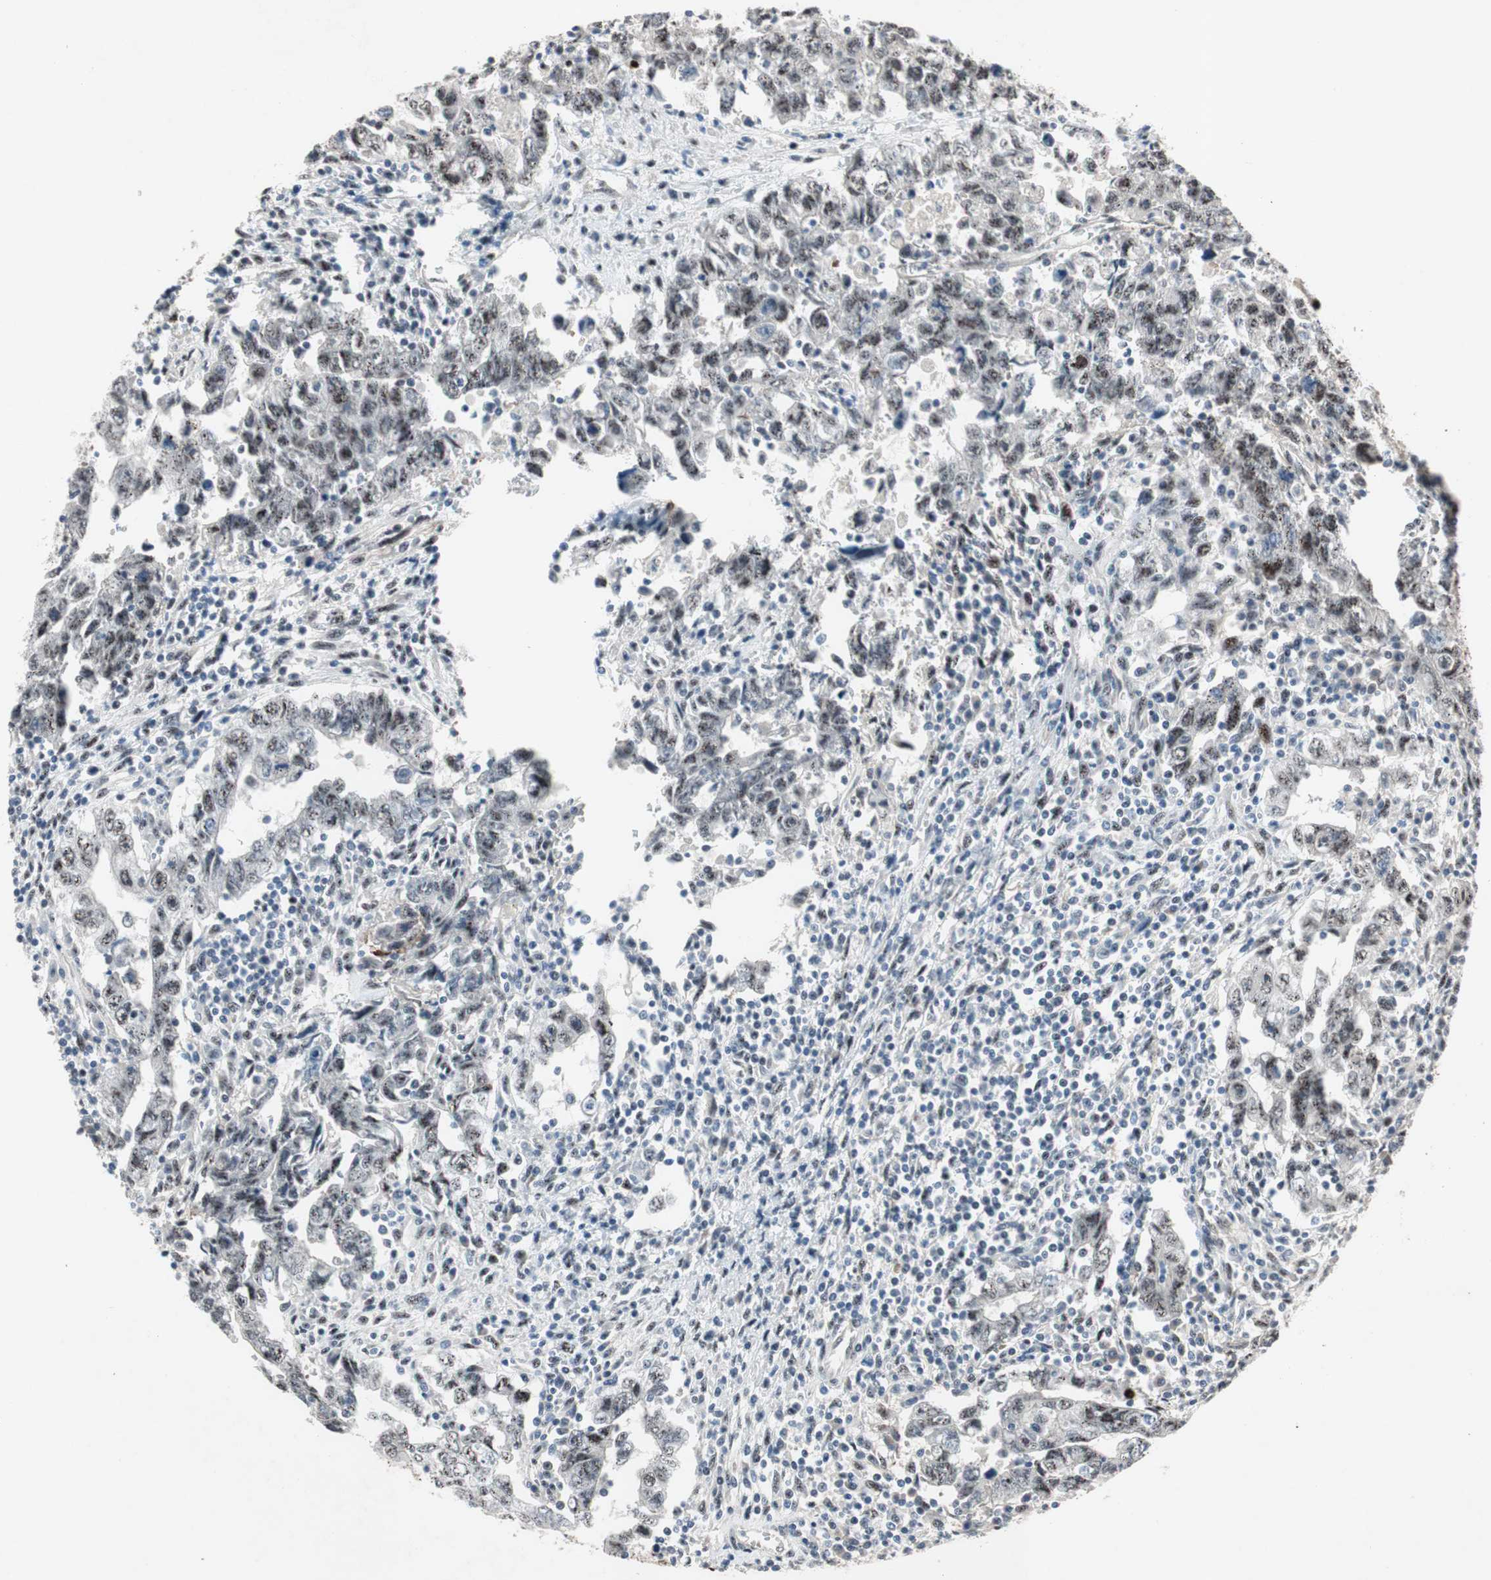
{"staining": {"intensity": "weak", "quantity": ">75%", "location": "nuclear"}, "tissue": "testis cancer", "cell_type": "Tumor cells", "image_type": "cancer", "snomed": [{"axis": "morphology", "description": "Carcinoma, Embryonal, NOS"}, {"axis": "topography", "description": "Testis"}], "caption": "Protein expression analysis of human testis cancer (embryonal carcinoma) reveals weak nuclear positivity in approximately >75% of tumor cells.", "gene": "SOX7", "patient": {"sex": "male", "age": 28}}